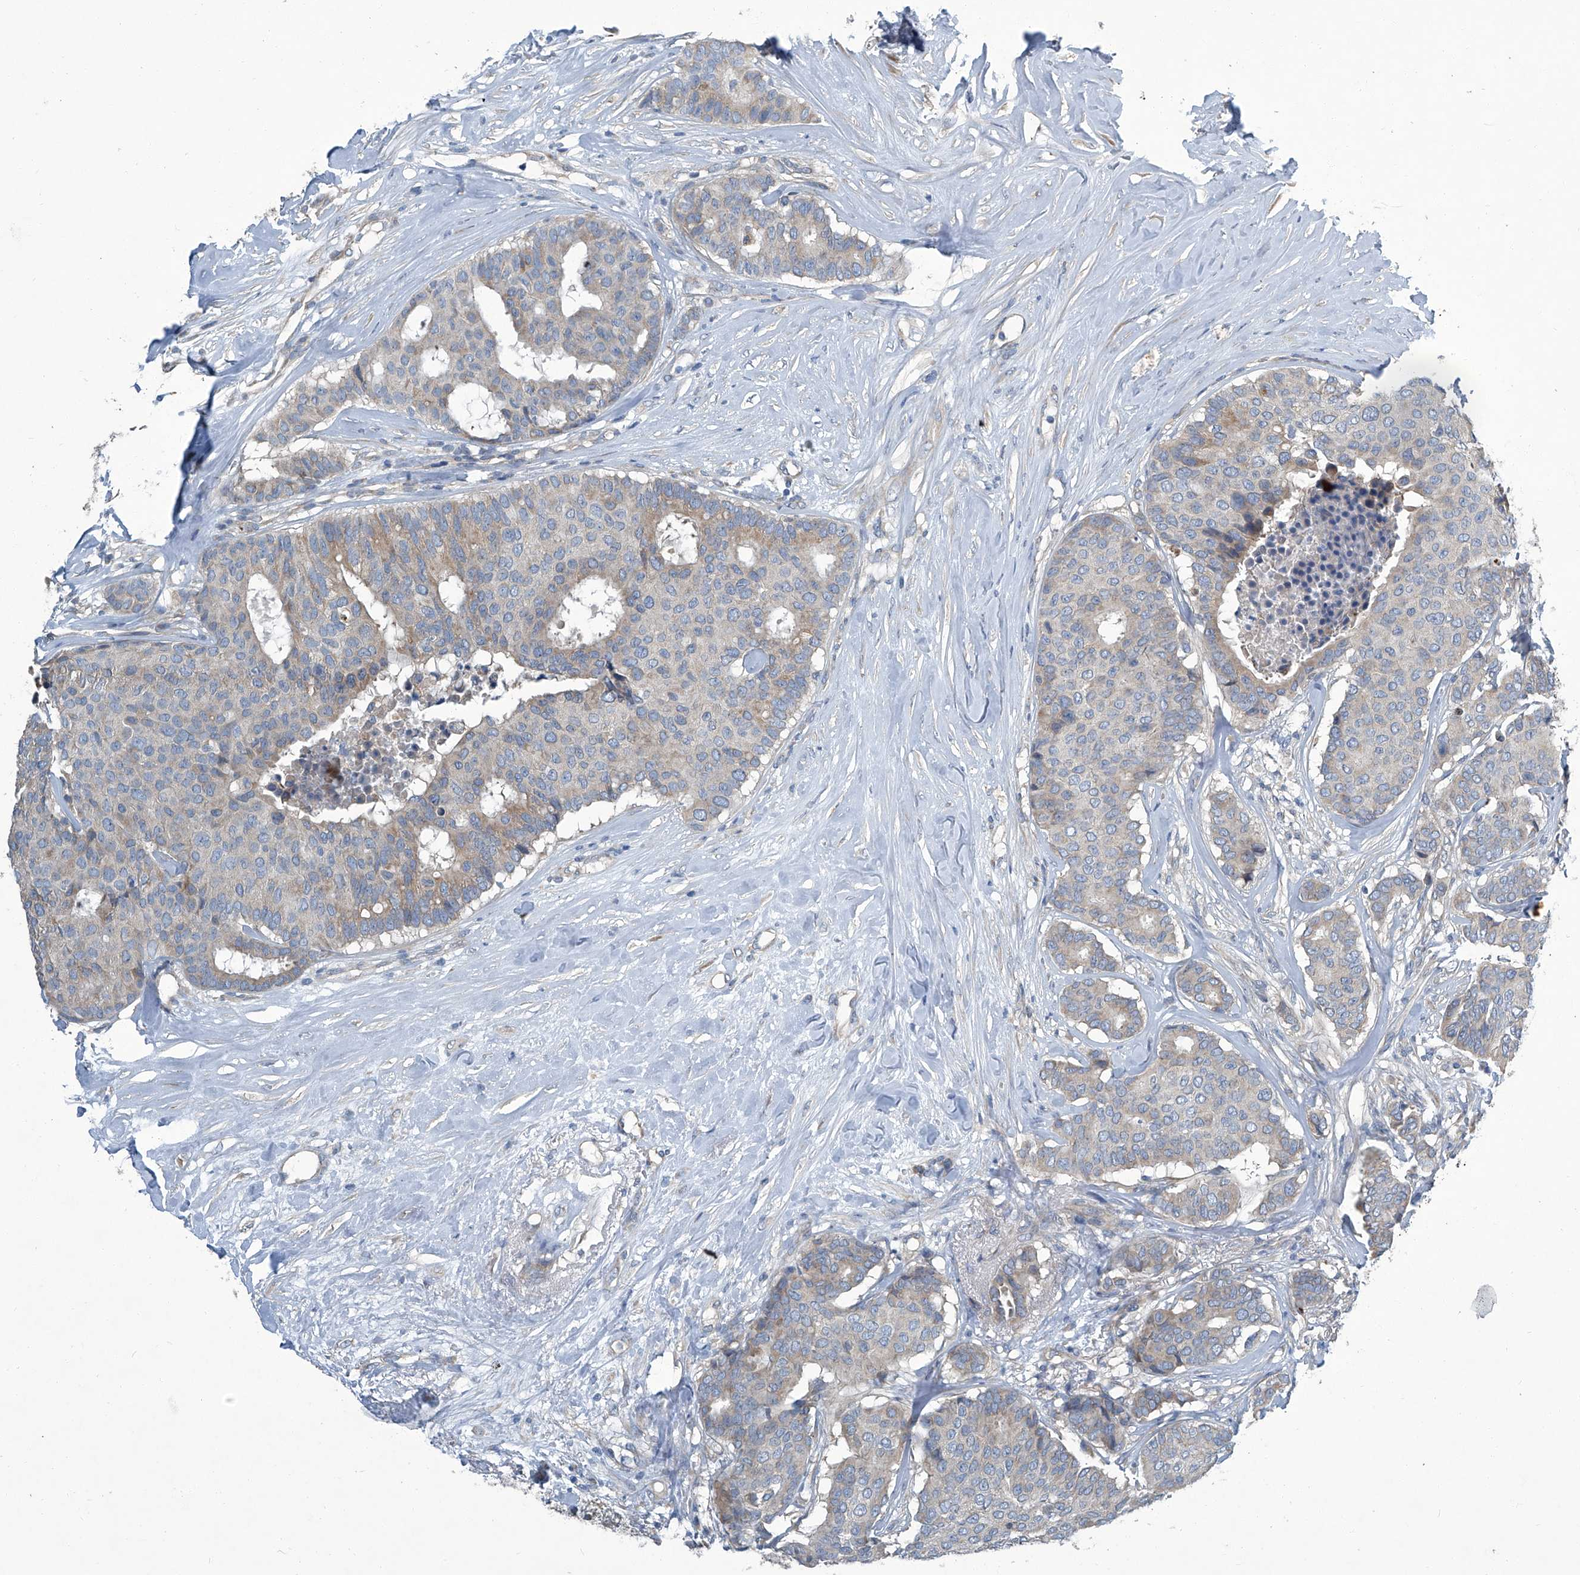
{"staining": {"intensity": "weak", "quantity": "25%-75%", "location": "cytoplasmic/membranous"}, "tissue": "breast cancer", "cell_type": "Tumor cells", "image_type": "cancer", "snomed": [{"axis": "morphology", "description": "Duct carcinoma"}, {"axis": "topography", "description": "Breast"}], "caption": "This is an image of immunohistochemistry (IHC) staining of breast cancer (invasive ductal carcinoma), which shows weak positivity in the cytoplasmic/membranous of tumor cells.", "gene": "SLC26A11", "patient": {"sex": "female", "age": 75}}